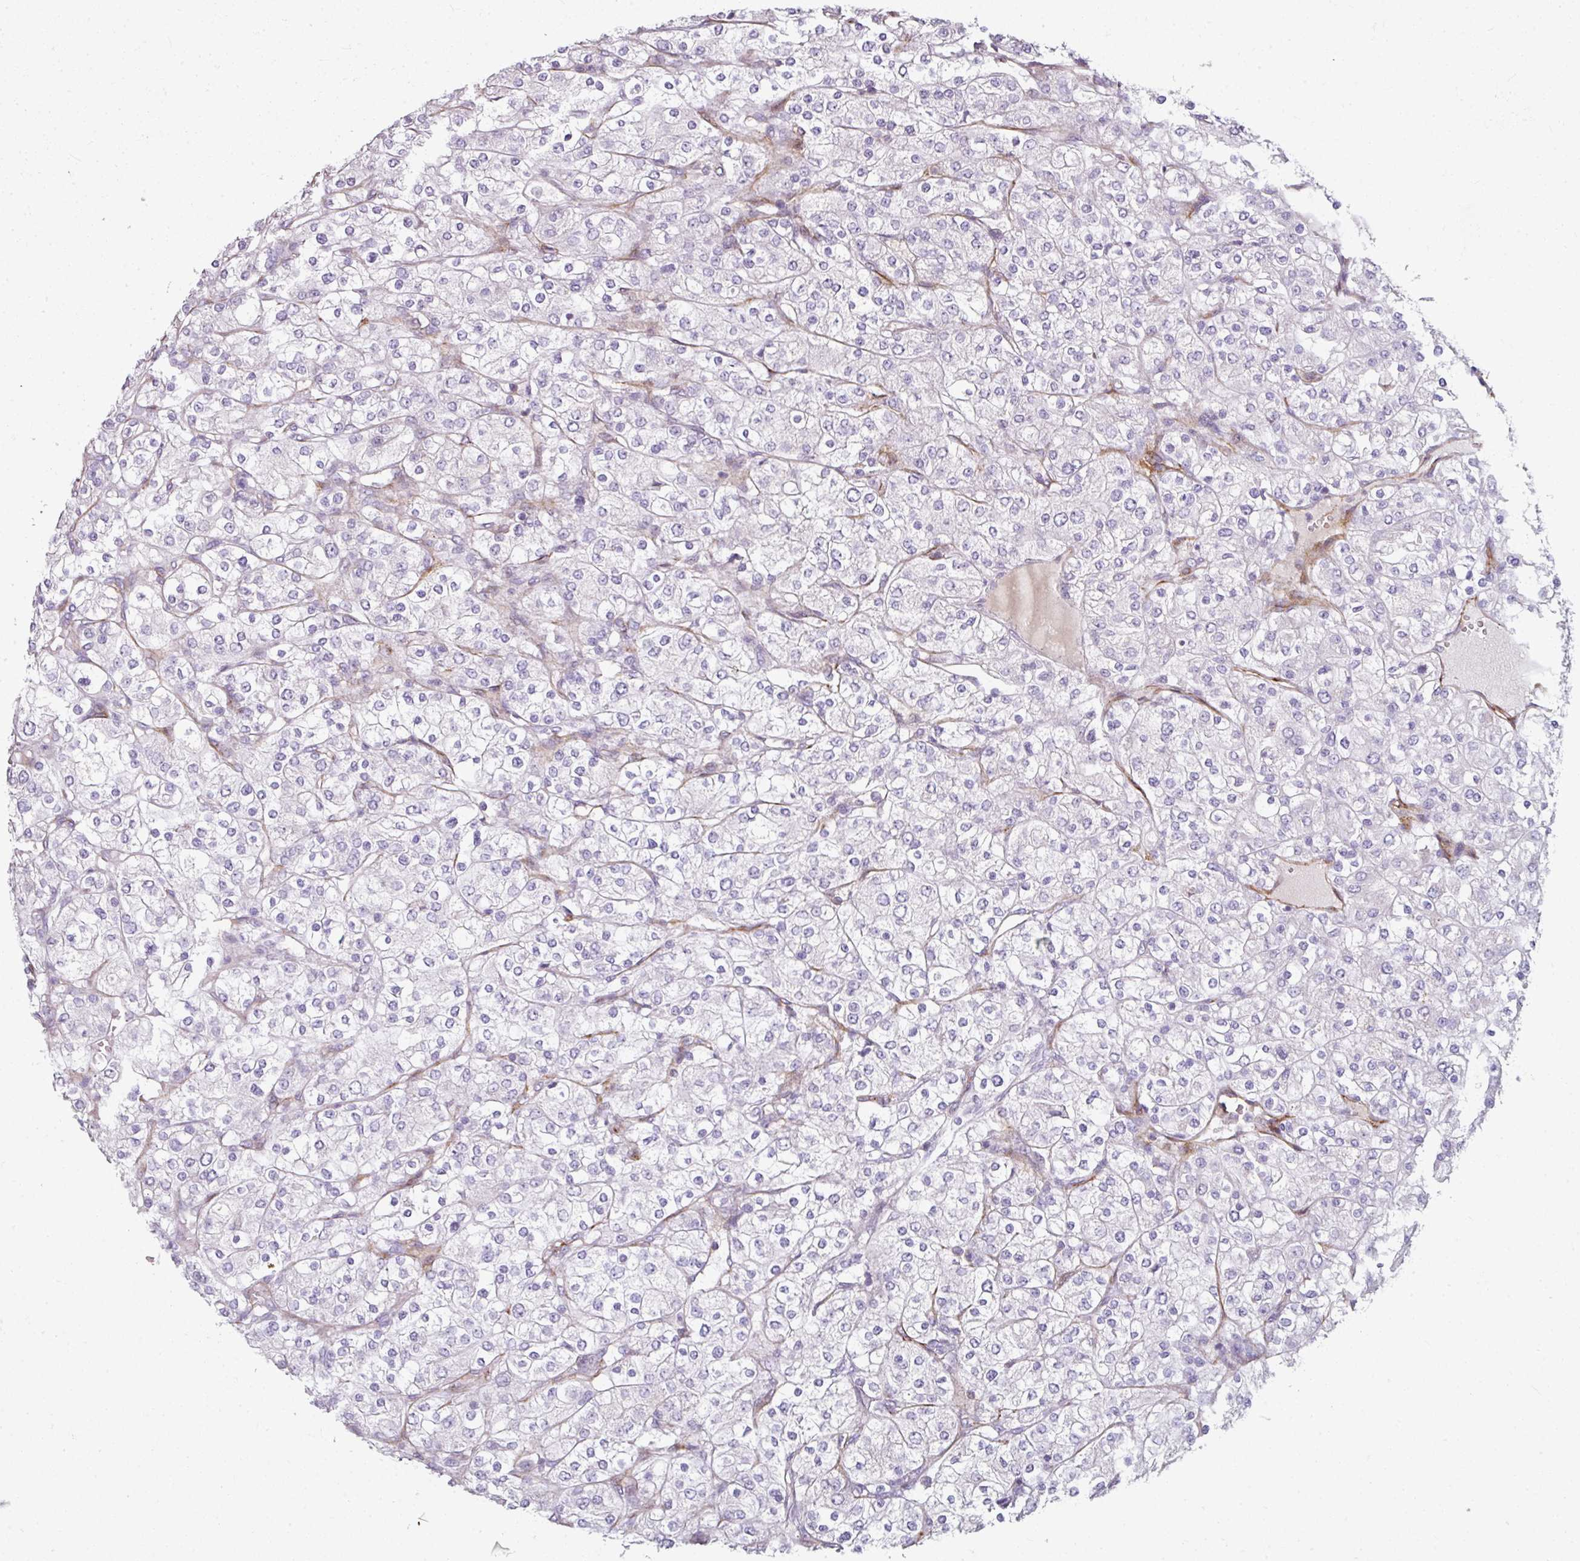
{"staining": {"intensity": "negative", "quantity": "none", "location": "none"}, "tissue": "renal cancer", "cell_type": "Tumor cells", "image_type": "cancer", "snomed": [{"axis": "morphology", "description": "Adenocarcinoma, NOS"}, {"axis": "topography", "description": "Kidney"}], "caption": "There is no significant positivity in tumor cells of renal cancer.", "gene": "FHAD1", "patient": {"sex": "male", "age": 80}}